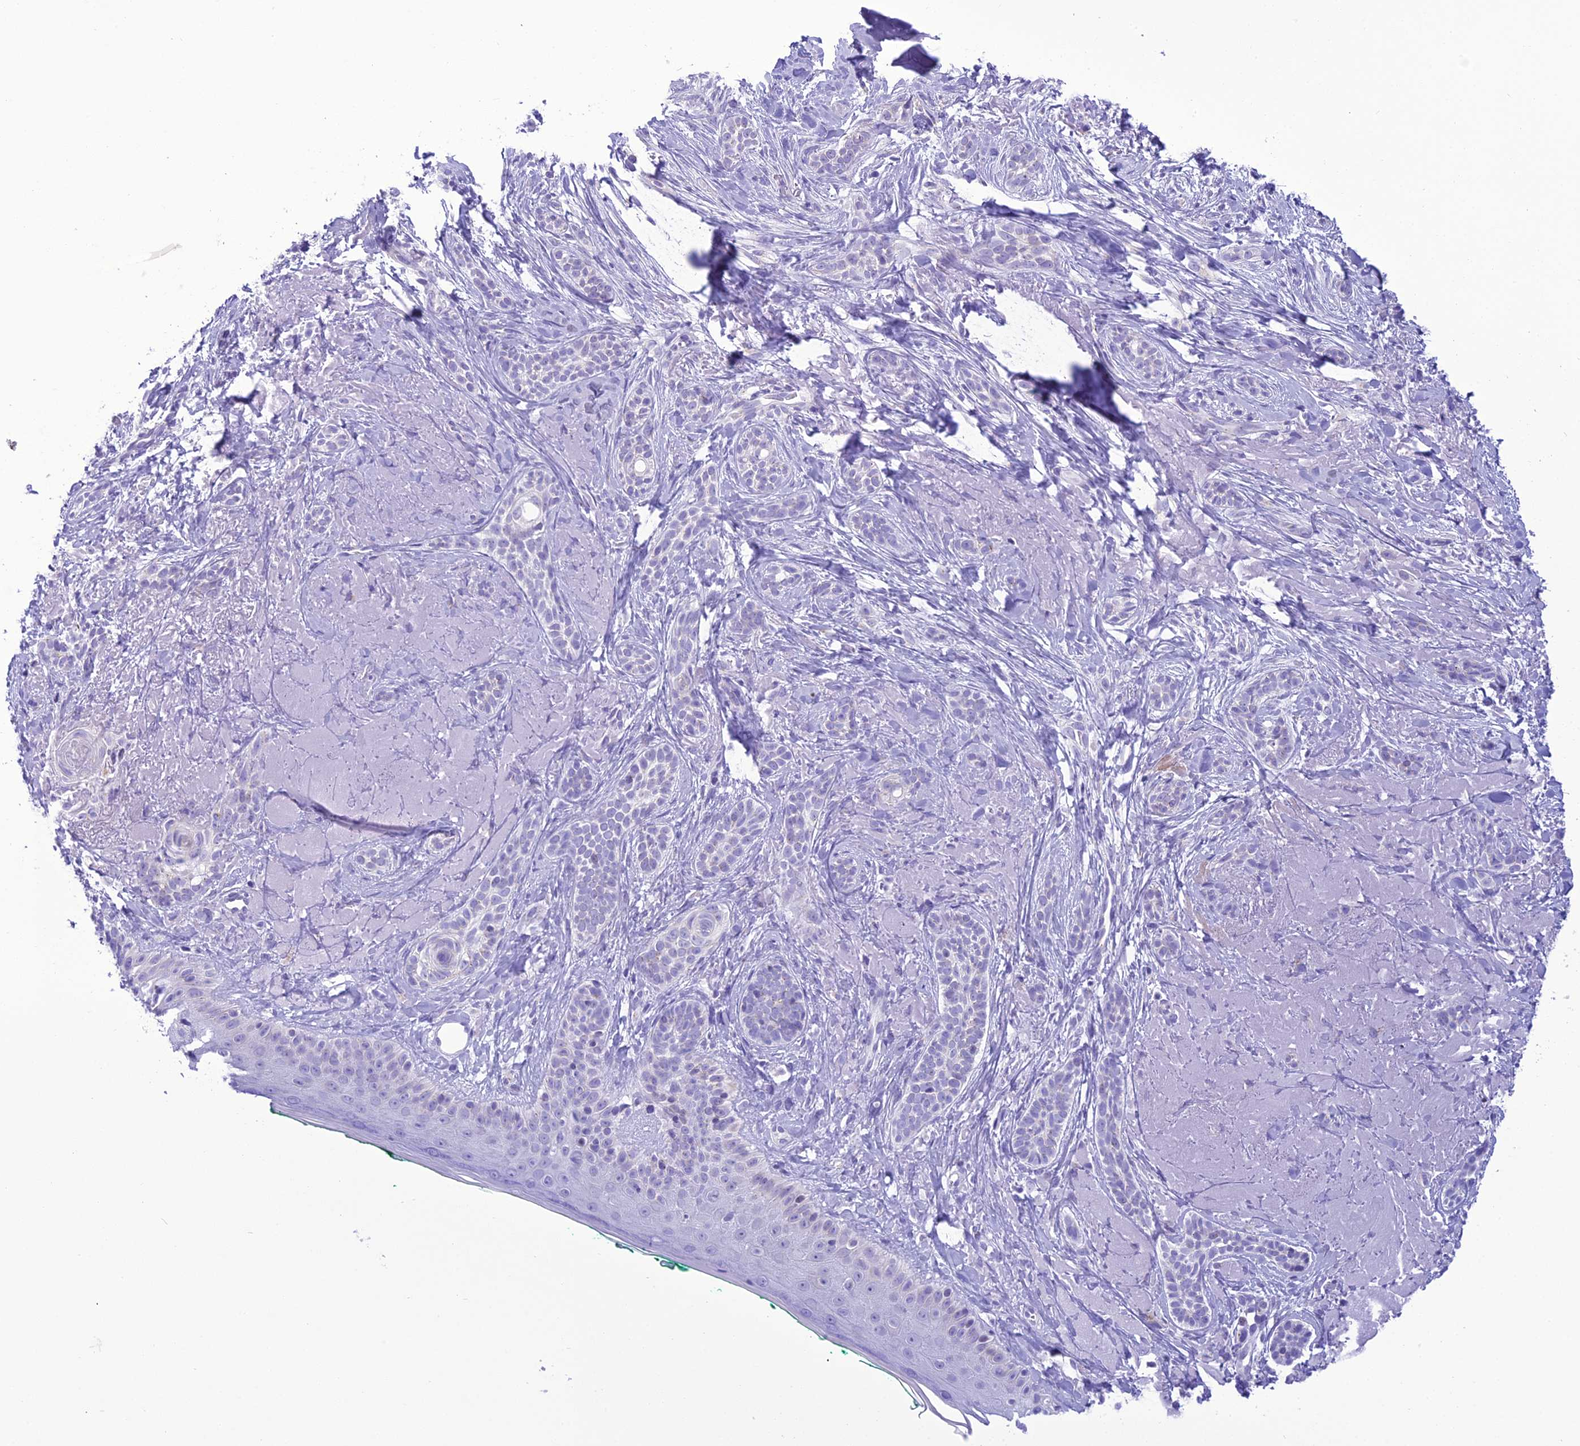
{"staining": {"intensity": "negative", "quantity": "none", "location": "none"}, "tissue": "skin cancer", "cell_type": "Tumor cells", "image_type": "cancer", "snomed": [{"axis": "morphology", "description": "Basal cell carcinoma"}, {"axis": "topography", "description": "Skin"}], "caption": "Image shows no significant protein expression in tumor cells of skin cancer.", "gene": "B9D2", "patient": {"sex": "male", "age": 71}}